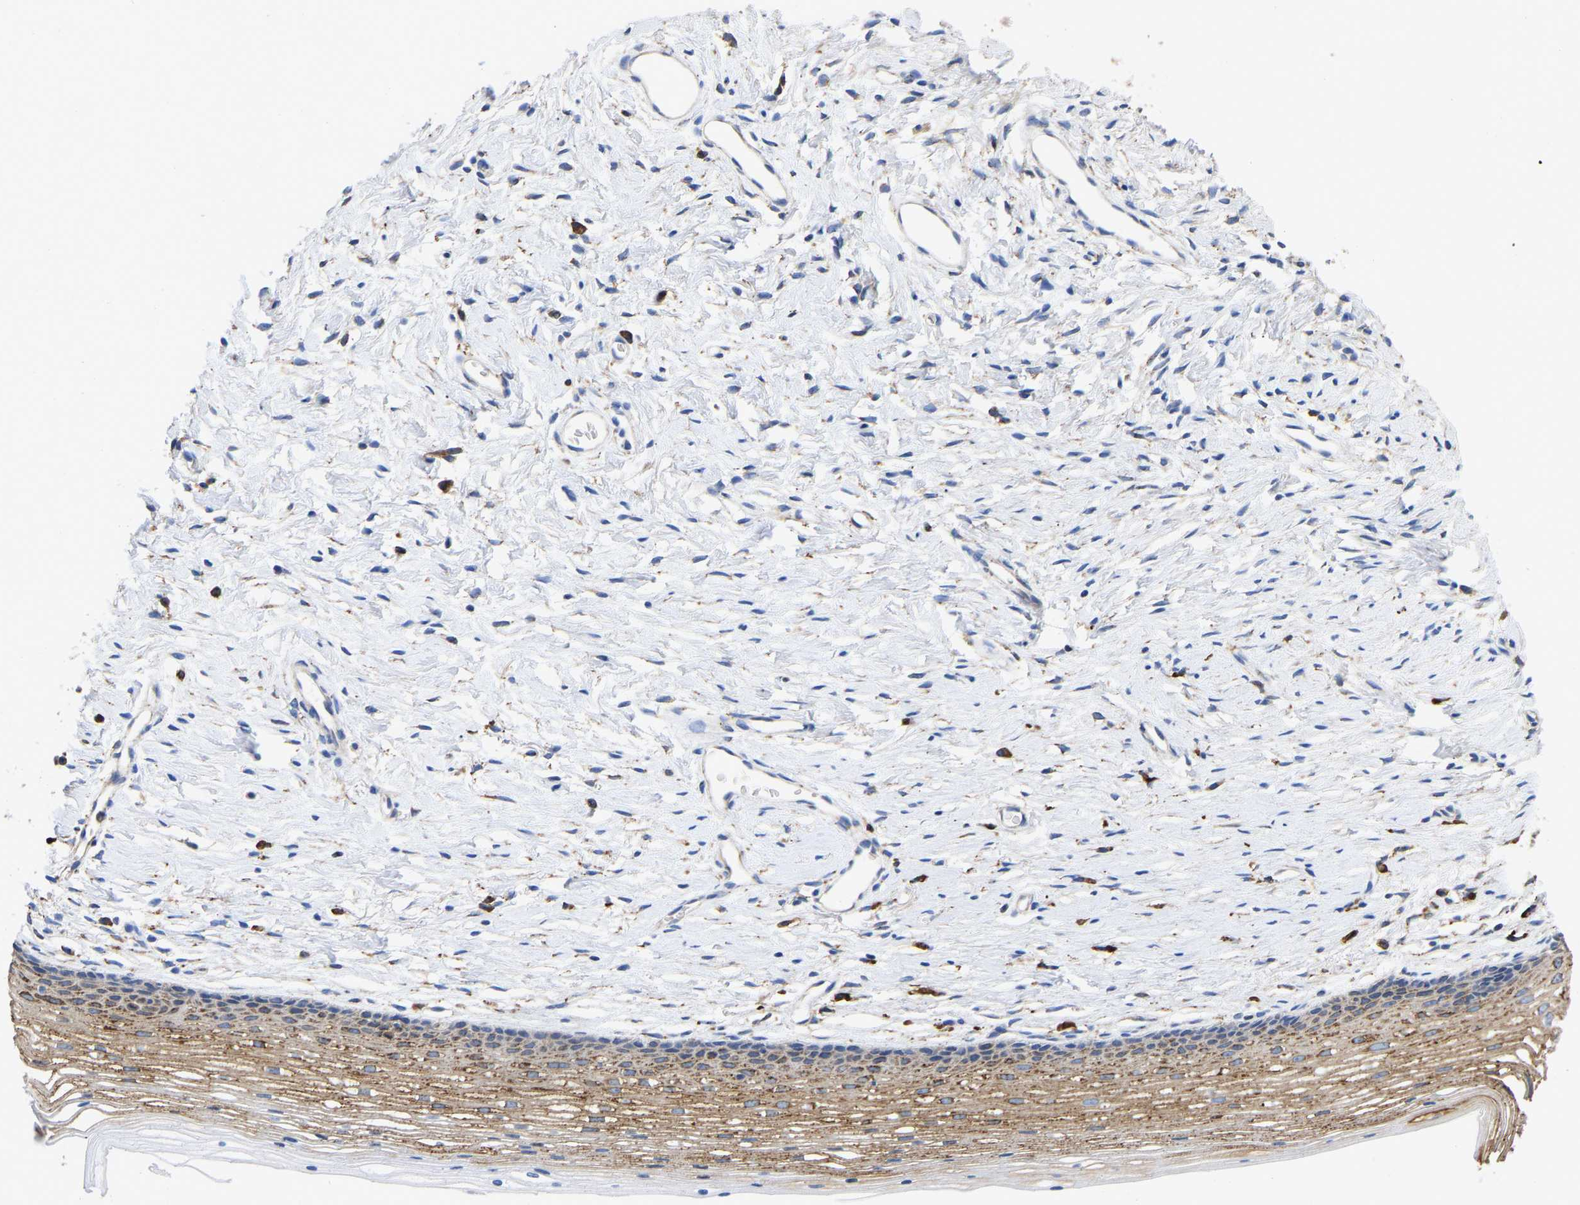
{"staining": {"intensity": "moderate", "quantity": ">75%", "location": "cytoplasmic/membranous"}, "tissue": "cervix", "cell_type": "Glandular cells", "image_type": "normal", "snomed": [{"axis": "morphology", "description": "Normal tissue, NOS"}, {"axis": "topography", "description": "Cervix"}], "caption": "The immunohistochemical stain highlights moderate cytoplasmic/membranous positivity in glandular cells of benign cervix. (brown staining indicates protein expression, while blue staining denotes nuclei).", "gene": "P4HB", "patient": {"sex": "female", "age": 77}}